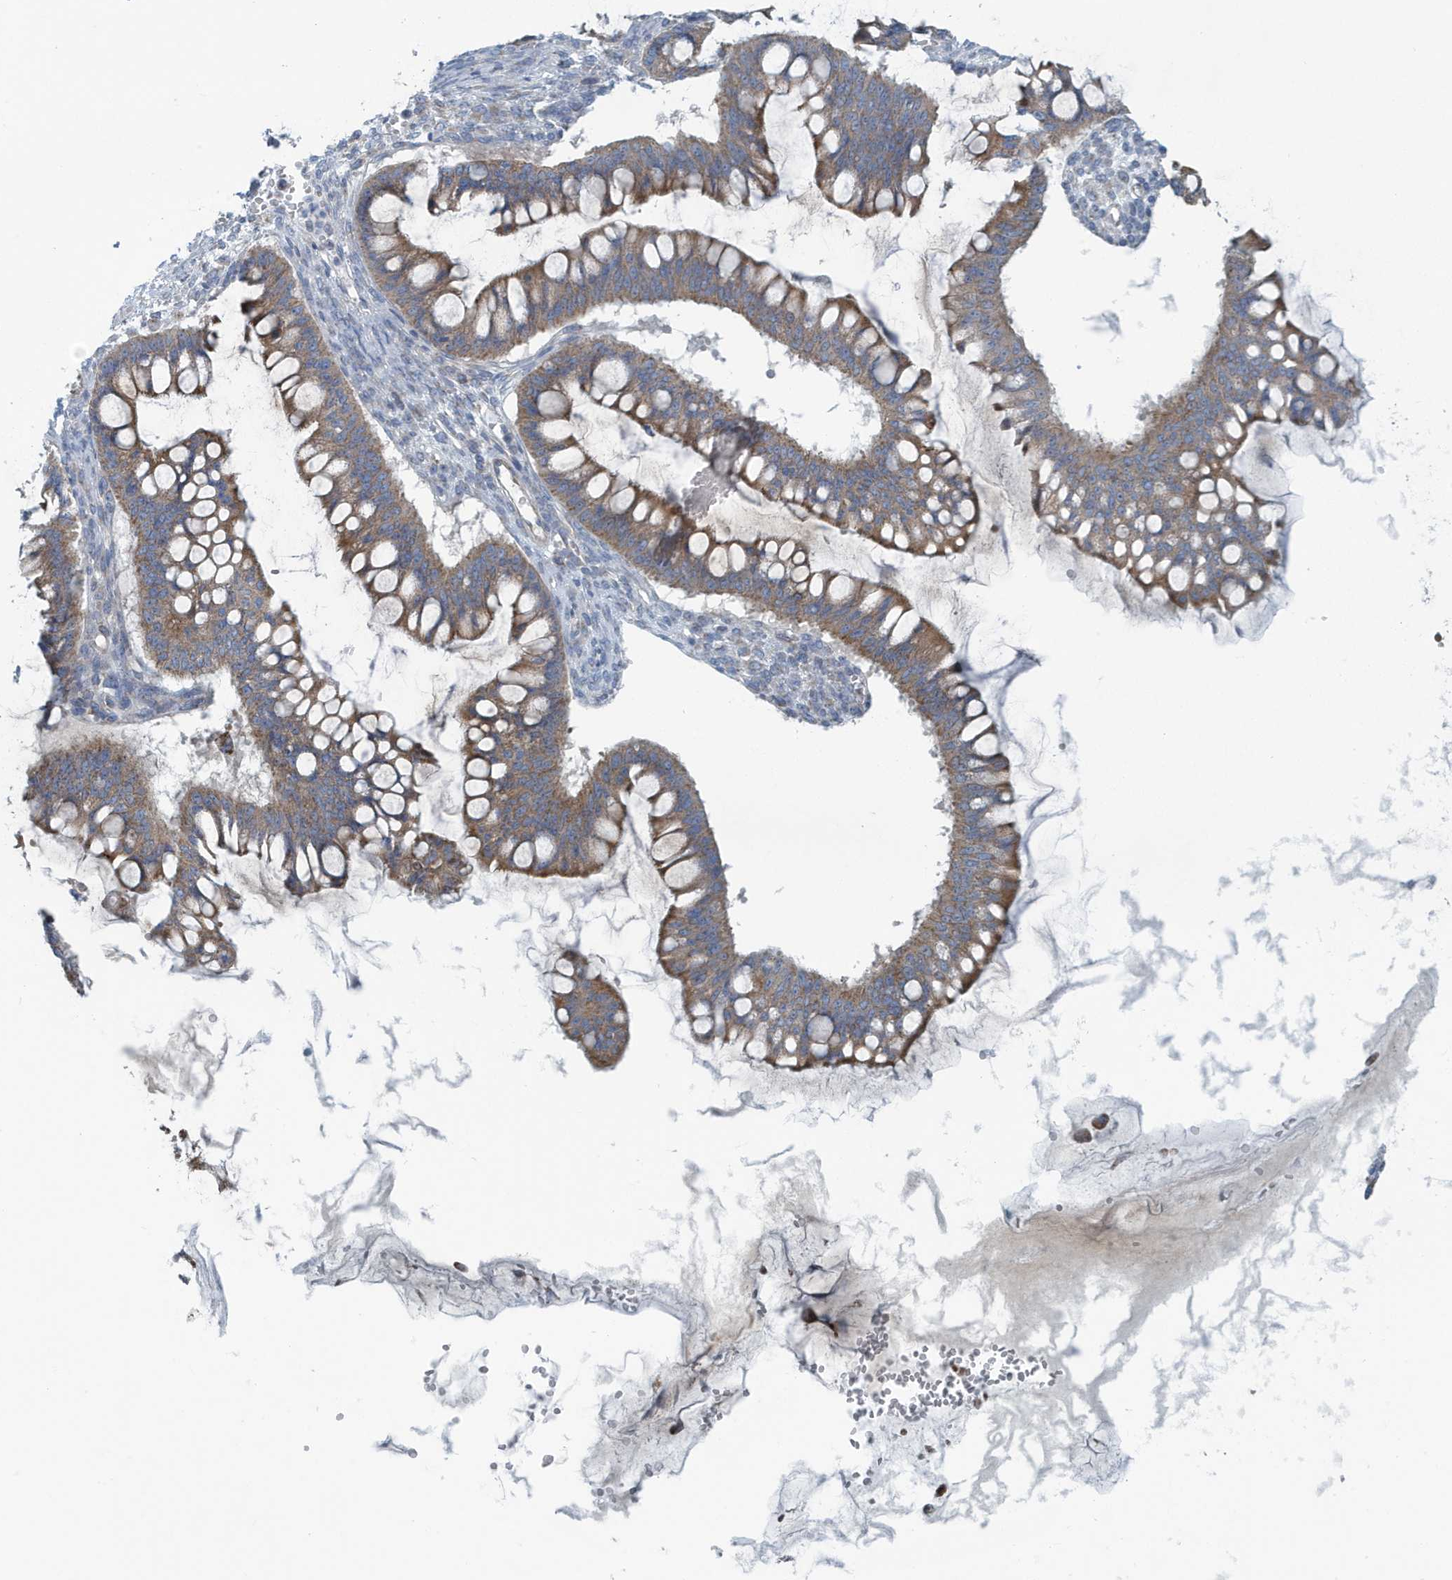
{"staining": {"intensity": "moderate", "quantity": ">75%", "location": "cytoplasmic/membranous"}, "tissue": "ovarian cancer", "cell_type": "Tumor cells", "image_type": "cancer", "snomed": [{"axis": "morphology", "description": "Cystadenocarcinoma, mucinous, NOS"}, {"axis": "topography", "description": "Ovary"}], "caption": "A high-resolution image shows IHC staining of ovarian mucinous cystadenocarcinoma, which demonstrates moderate cytoplasmic/membranous staining in approximately >75% of tumor cells.", "gene": "PPM1M", "patient": {"sex": "female", "age": 73}}